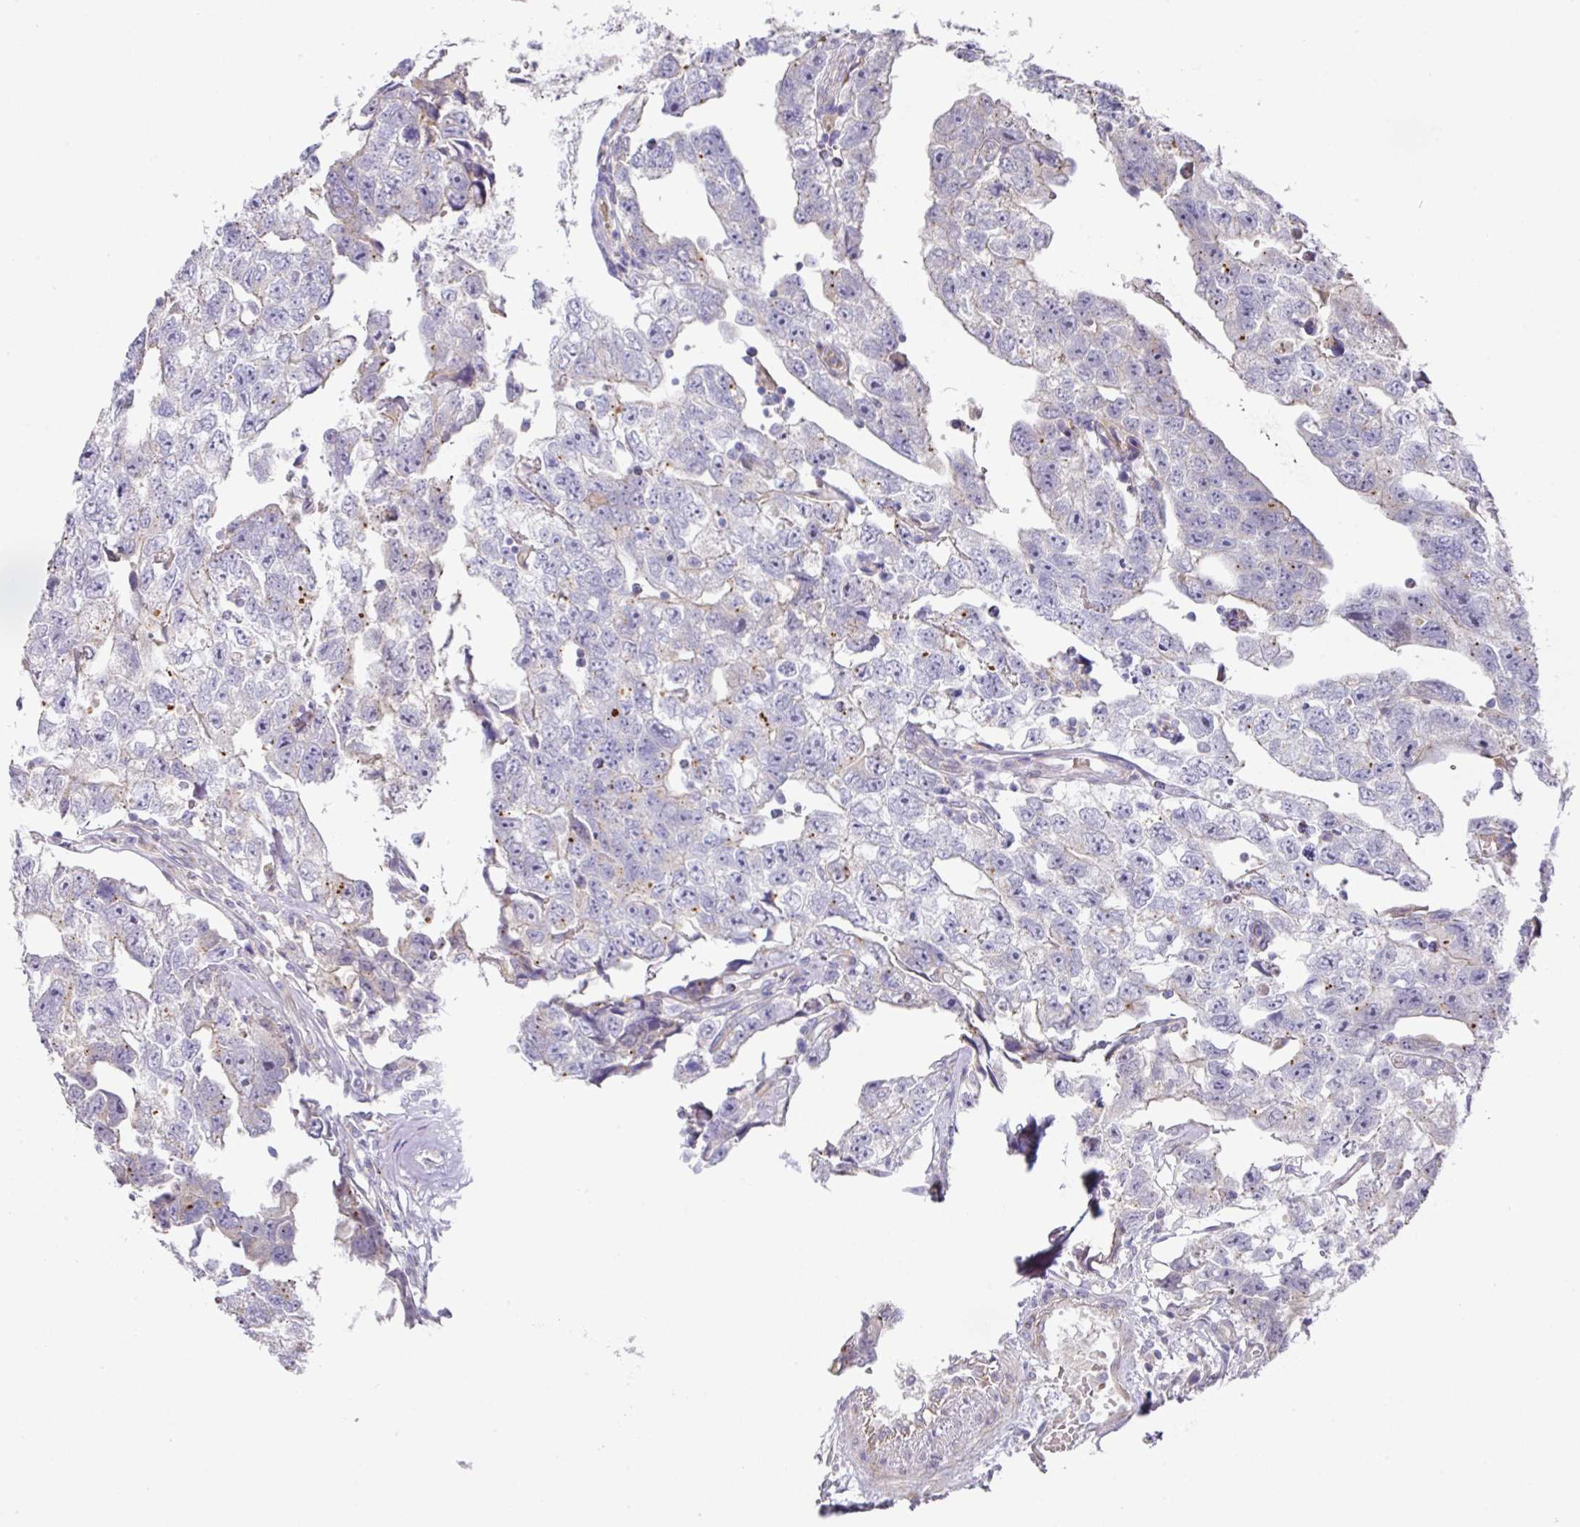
{"staining": {"intensity": "negative", "quantity": "none", "location": "none"}, "tissue": "testis cancer", "cell_type": "Tumor cells", "image_type": "cancer", "snomed": [{"axis": "morphology", "description": "Carcinoma, Embryonal, NOS"}, {"axis": "topography", "description": "Testis"}], "caption": "An immunohistochemistry (IHC) micrograph of testis cancer (embryonal carcinoma) is shown. There is no staining in tumor cells of testis cancer (embryonal carcinoma).", "gene": "TARM1", "patient": {"sex": "male", "age": 22}}